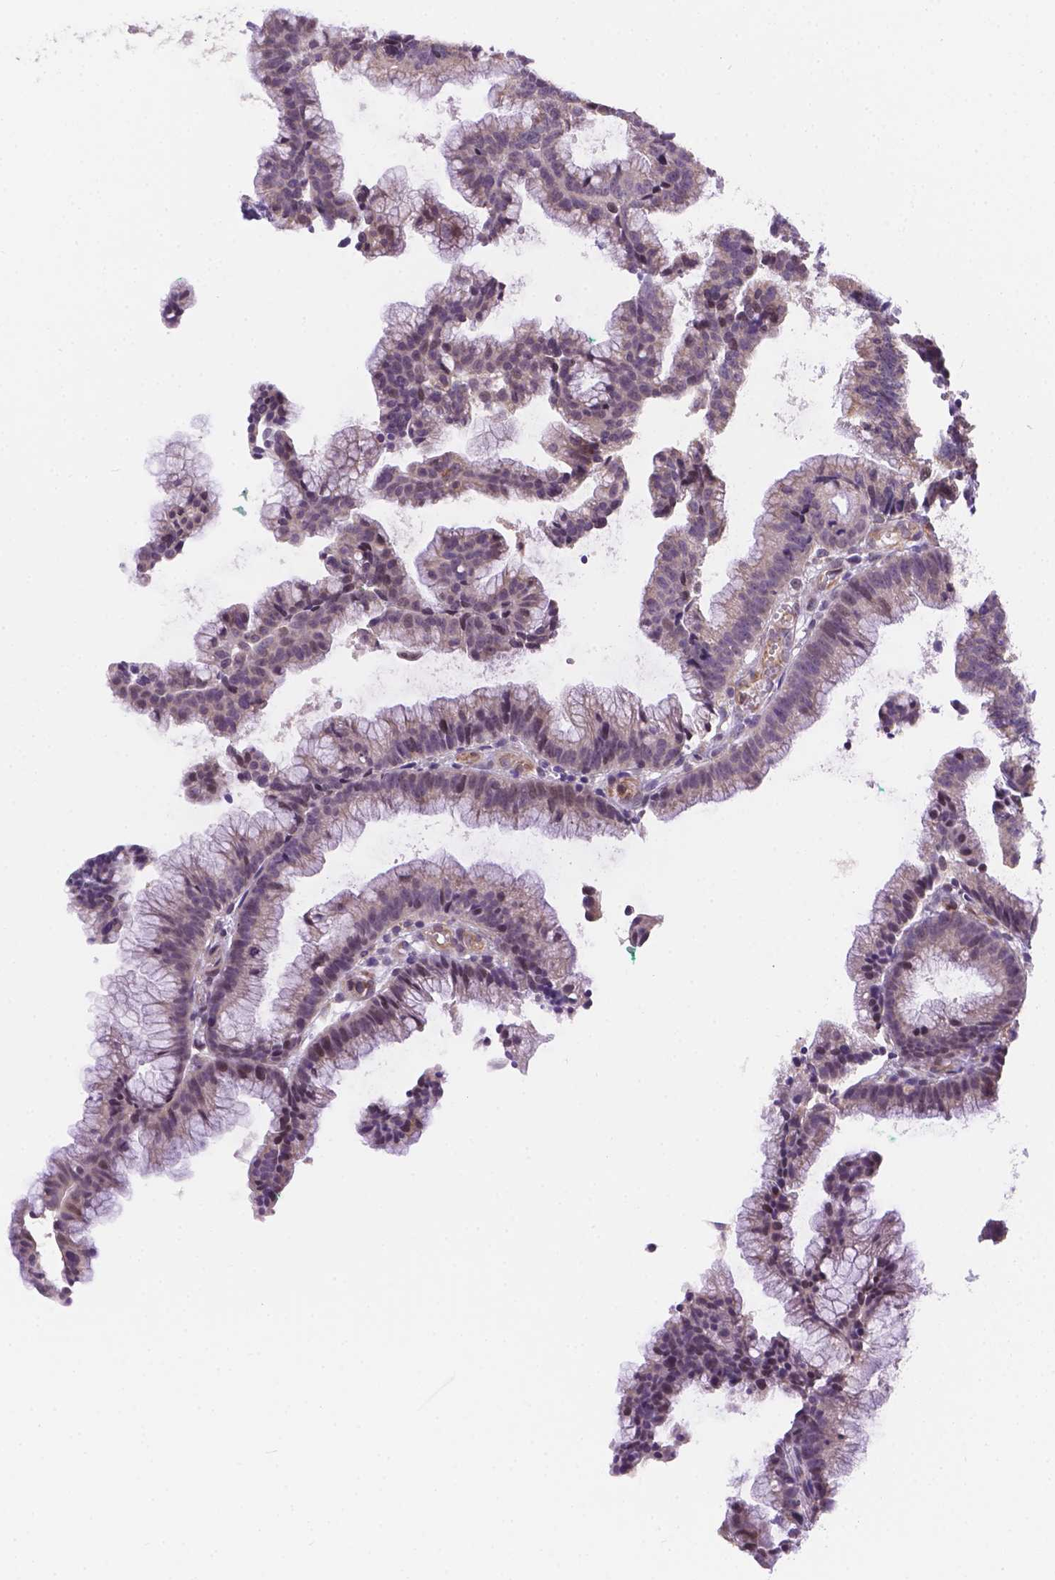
{"staining": {"intensity": "weak", "quantity": "25%-75%", "location": "cytoplasmic/membranous"}, "tissue": "colorectal cancer", "cell_type": "Tumor cells", "image_type": "cancer", "snomed": [{"axis": "morphology", "description": "Adenocarcinoma, NOS"}, {"axis": "topography", "description": "Colon"}], "caption": "Immunohistochemistry (DAB) staining of human colorectal cancer exhibits weak cytoplasmic/membranous protein positivity in about 25%-75% of tumor cells.", "gene": "CYYR1", "patient": {"sex": "female", "age": 78}}